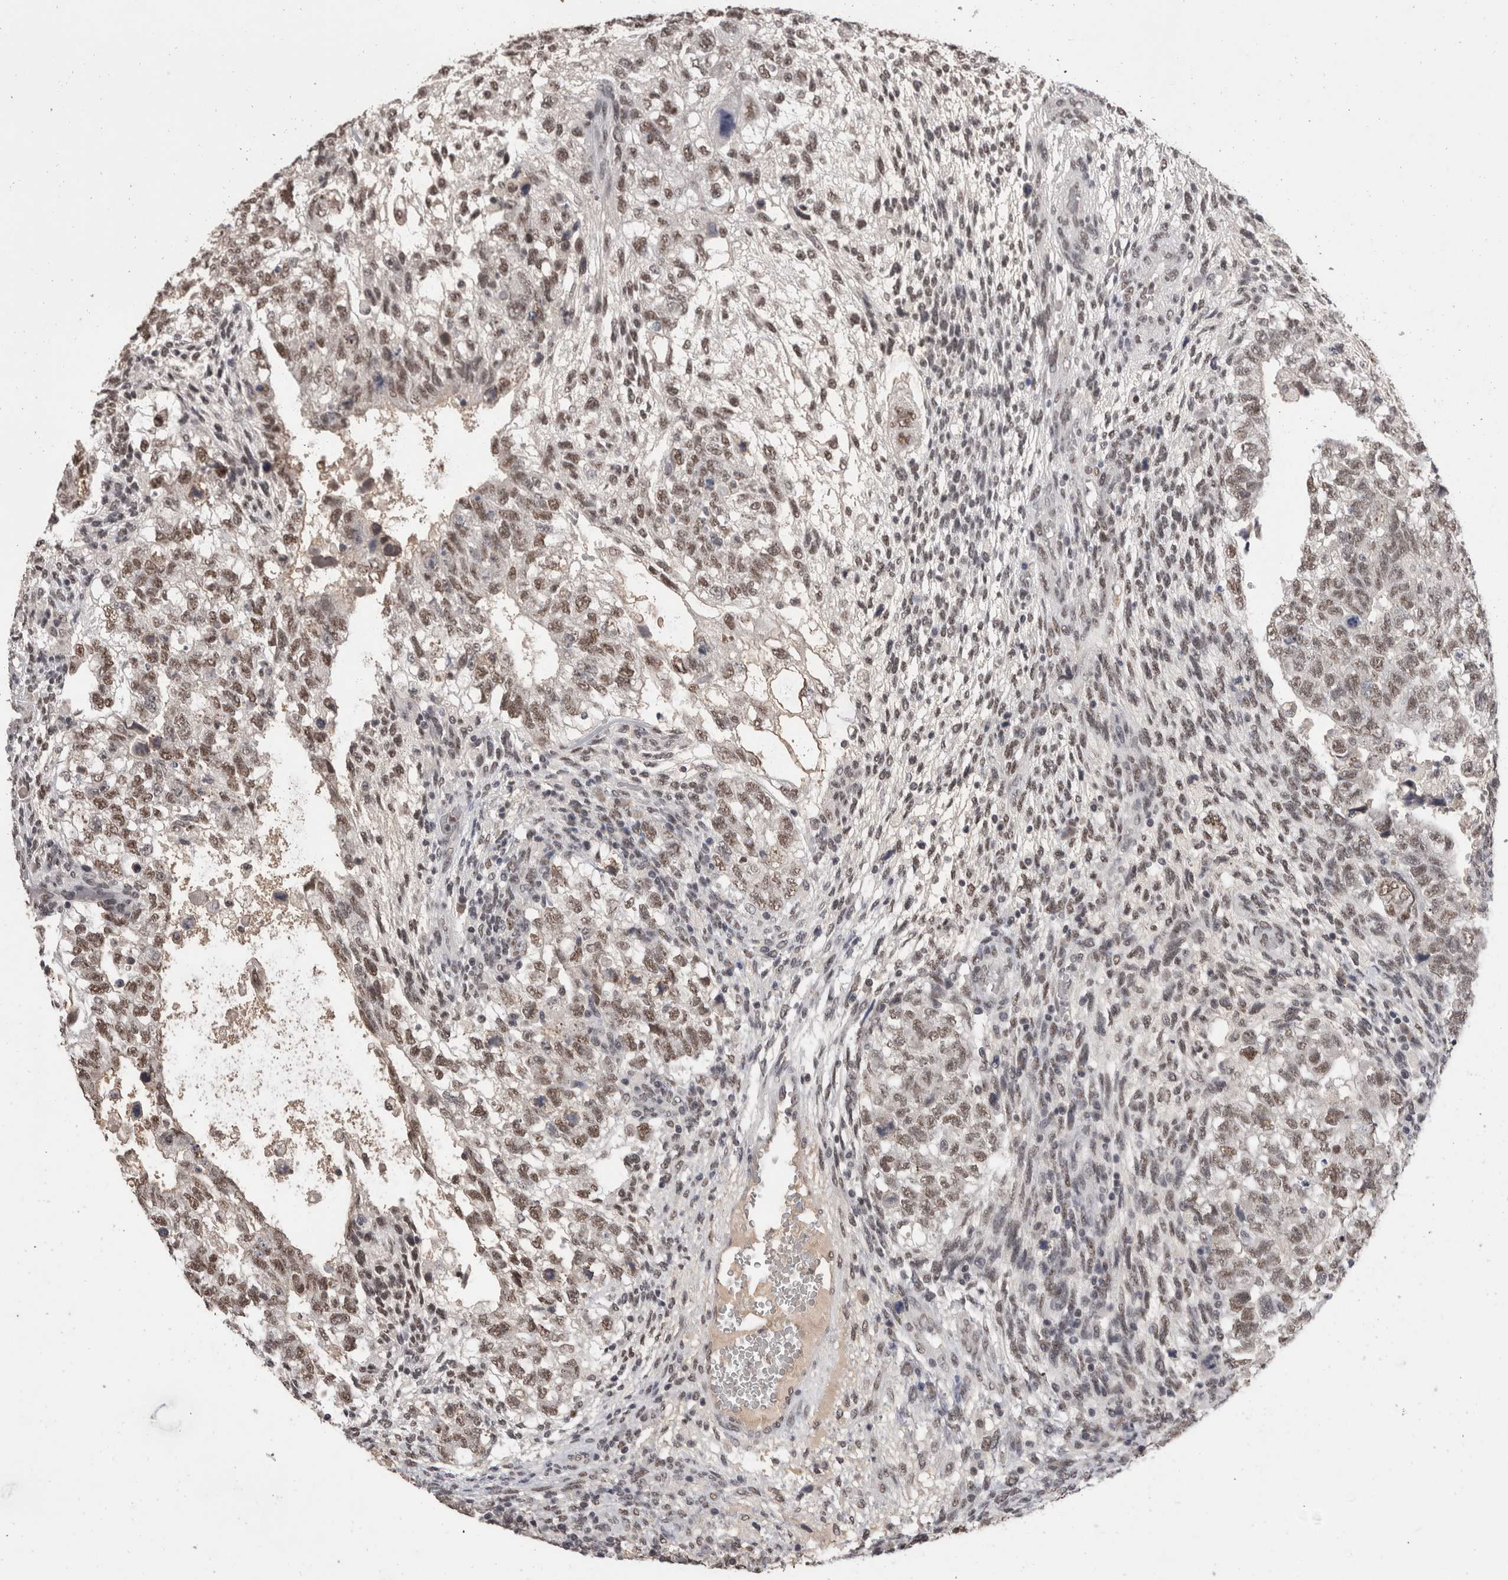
{"staining": {"intensity": "moderate", "quantity": ">75%", "location": "nuclear"}, "tissue": "testis cancer", "cell_type": "Tumor cells", "image_type": "cancer", "snomed": [{"axis": "morphology", "description": "Carcinoma, Embryonal, NOS"}, {"axis": "topography", "description": "Testis"}], "caption": "Immunohistochemistry of testis cancer shows medium levels of moderate nuclear expression in approximately >75% of tumor cells. (Stains: DAB in brown, nuclei in blue, Microscopy: brightfield microscopy at high magnification).", "gene": "DDX17", "patient": {"sex": "male", "age": 36}}